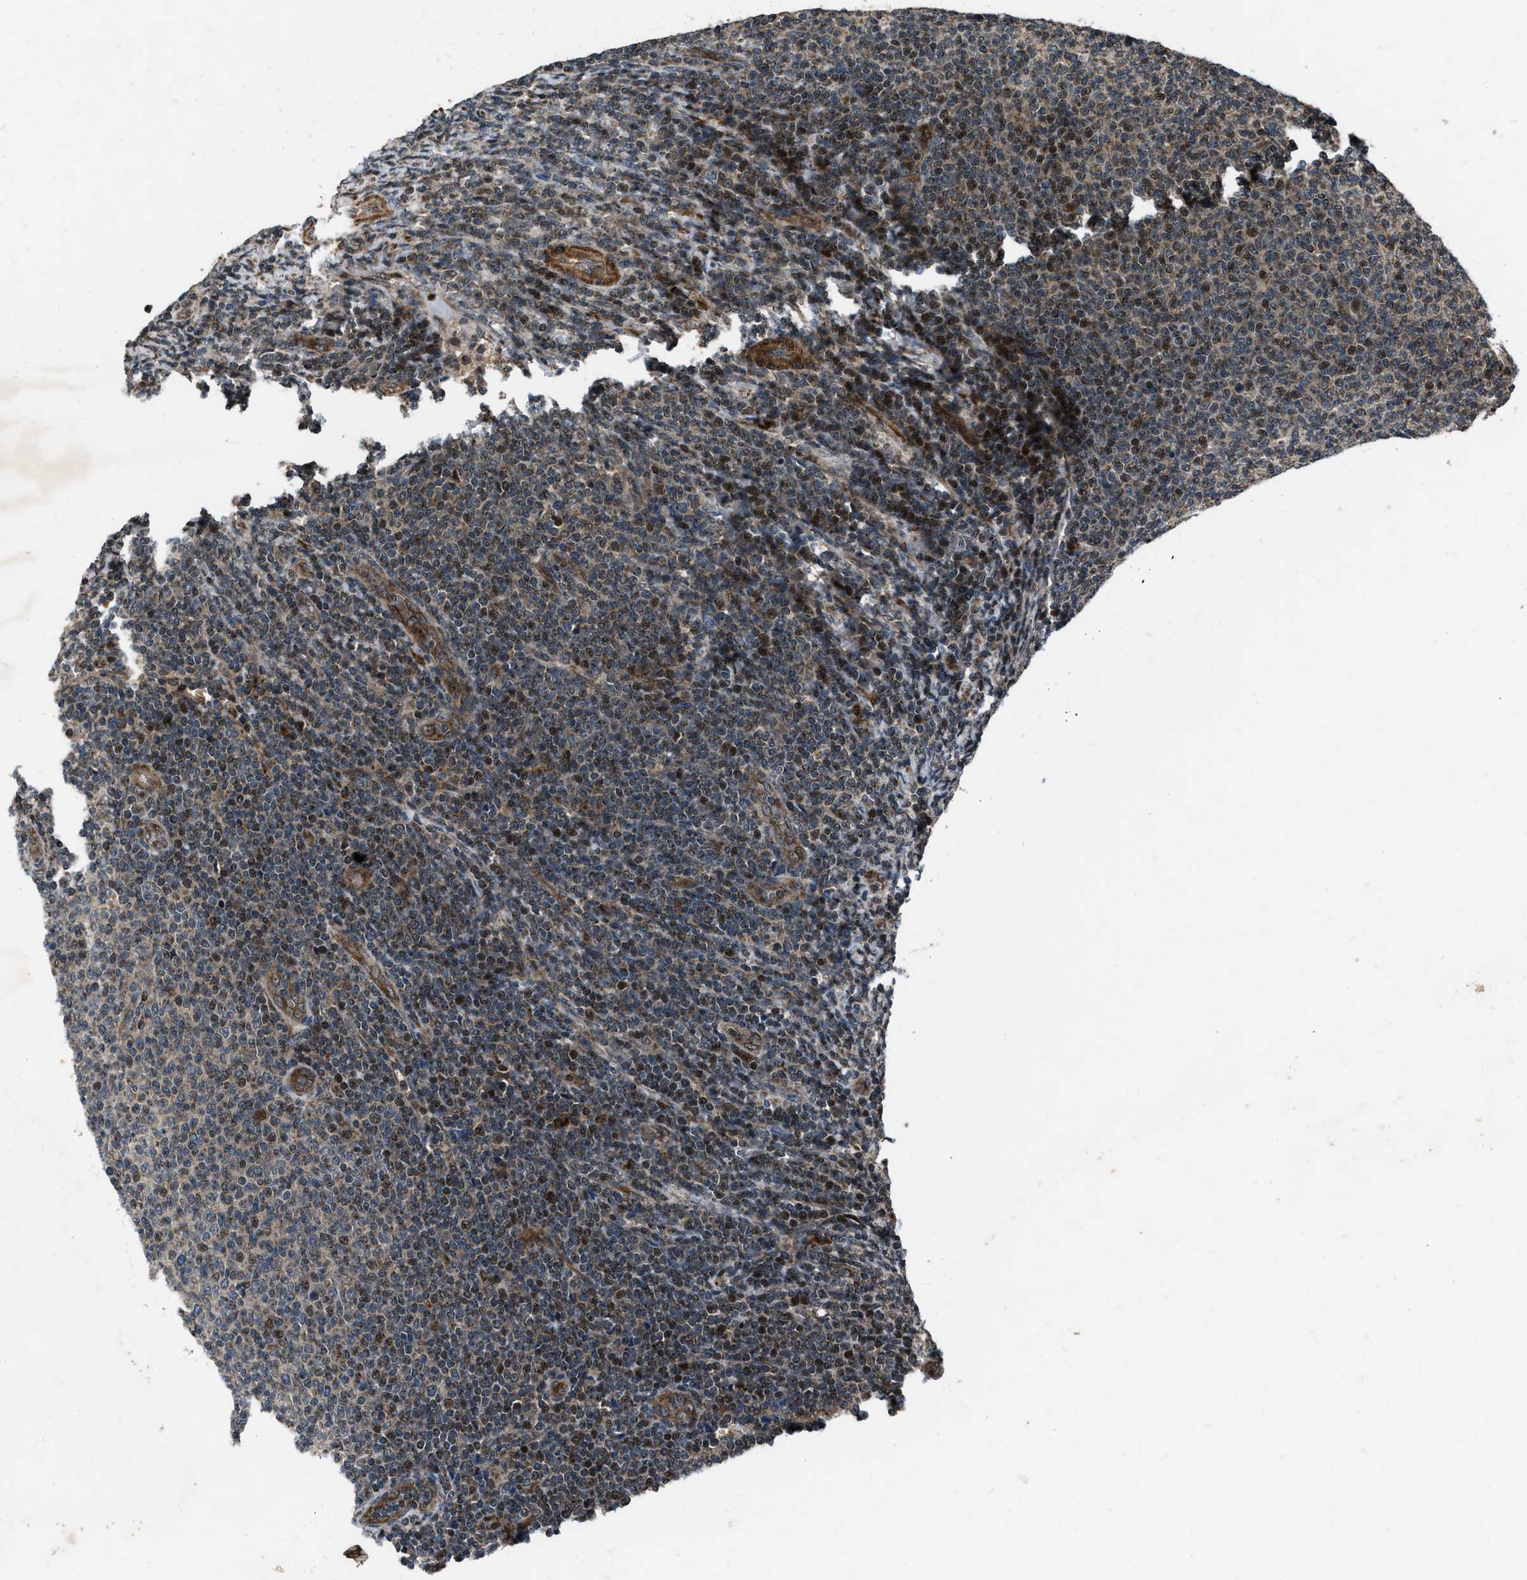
{"staining": {"intensity": "moderate", "quantity": "25%-75%", "location": "nuclear"}, "tissue": "lymphoma", "cell_type": "Tumor cells", "image_type": "cancer", "snomed": [{"axis": "morphology", "description": "Malignant lymphoma, non-Hodgkin's type, Low grade"}, {"axis": "topography", "description": "Lymph node"}], "caption": "High-power microscopy captured an immunohistochemistry (IHC) photomicrograph of lymphoma, revealing moderate nuclear staining in approximately 25%-75% of tumor cells. The protein of interest is stained brown, and the nuclei are stained in blue (DAB (3,3'-diaminobenzidine) IHC with brightfield microscopy, high magnification).", "gene": "IRAK4", "patient": {"sex": "male", "age": 66}}